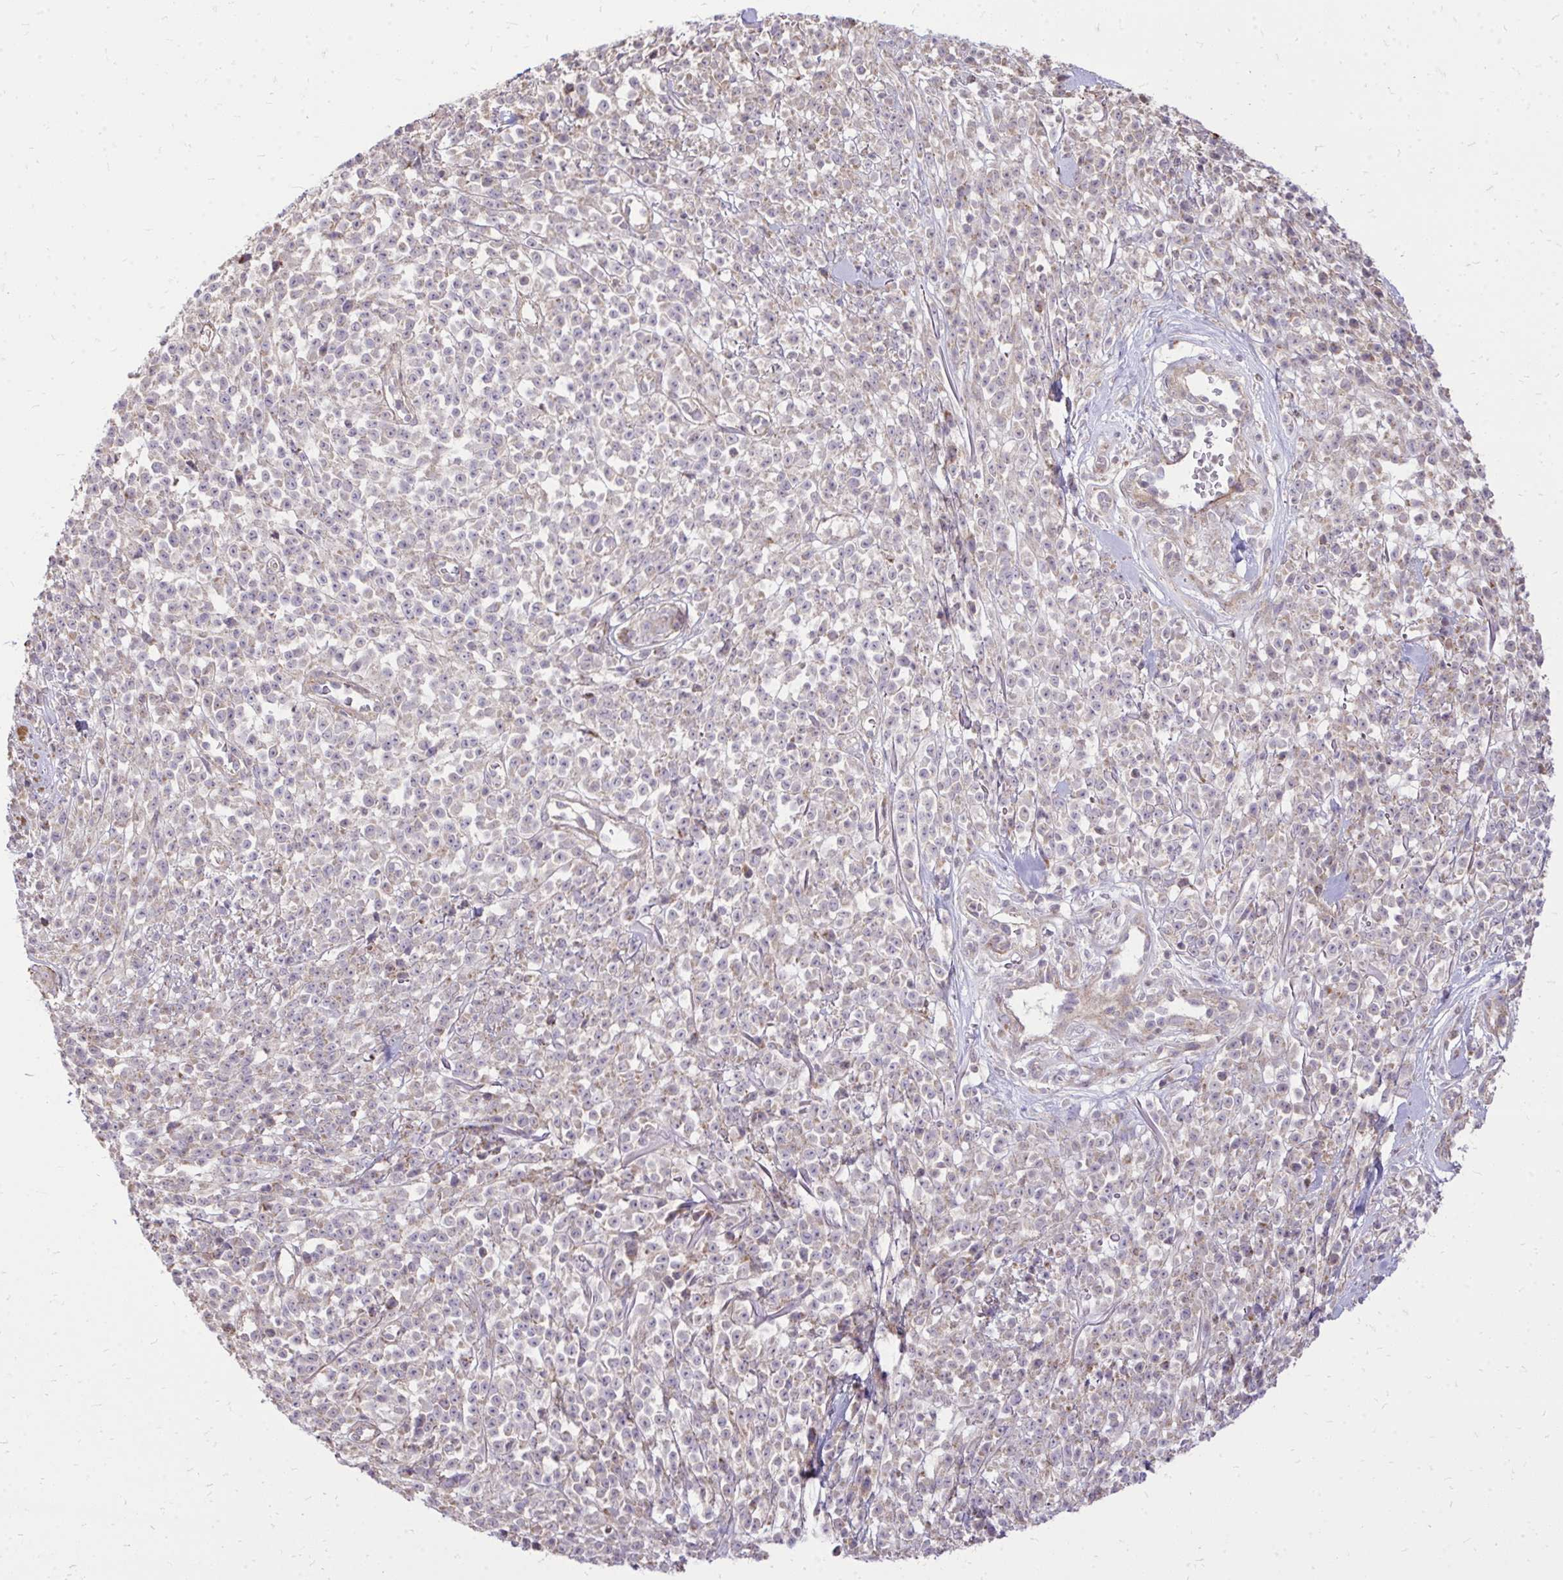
{"staining": {"intensity": "weak", "quantity": "<25%", "location": "cytoplasmic/membranous"}, "tissue": "melanoma", "cell_type": "Tumor cells", "image_type": "cancer", "snomed": [{"axis": "morphology", "description": "Malignant melanoma, NOS"}, {"axis": "topography", "description": "Skin"}, {"axis": "topography", "description": "Skin of trunk"}], "caption": "Tumor cells are negative for protein expression in human melanoma.", "gene": "SLC7A5", "patient": {"sex": "male", "age": 74}}